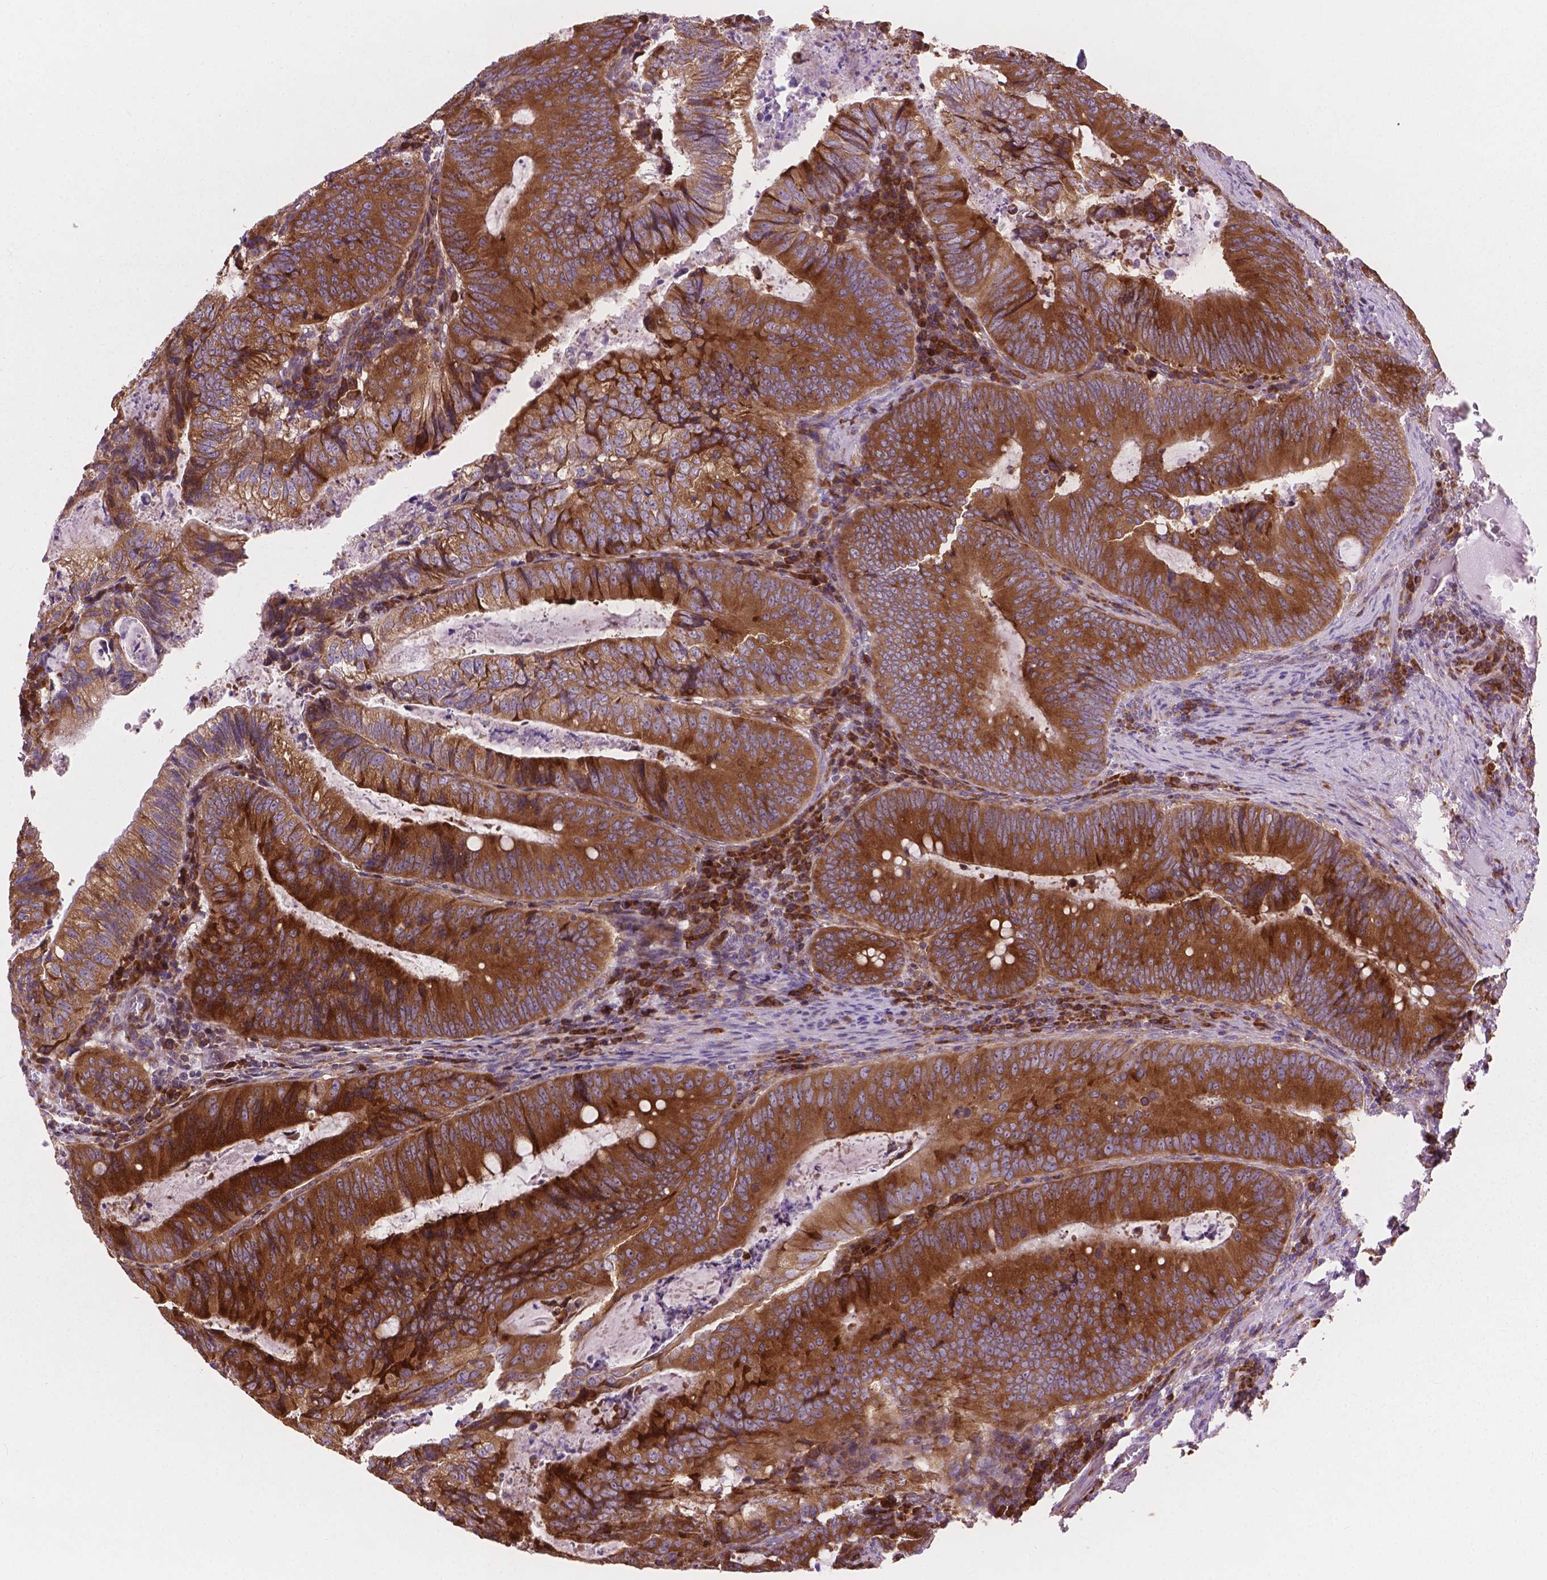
{"staining": {"intensity": "strong", "quantity": ">75%", "location": "cytoplasmic/membranous"}, "tissue": "colorectal cancer", "cell_type": "Tumor cells", "image_type": "cancer", "snomed": [{"axis": "morphology", "description": "Adenocarcinoma, NOS"}, {"axis": "topography", "description": "Colon"}], "caption": "Protein positivity by immunohistochemistry demonstrates strong cytoplasmic/membranous positivity in approximately >75% of tumor cells in adenocarcinoma (colorectal).", "gene": "RPL37A", "patient": {"sex": "male", "age": 67}}